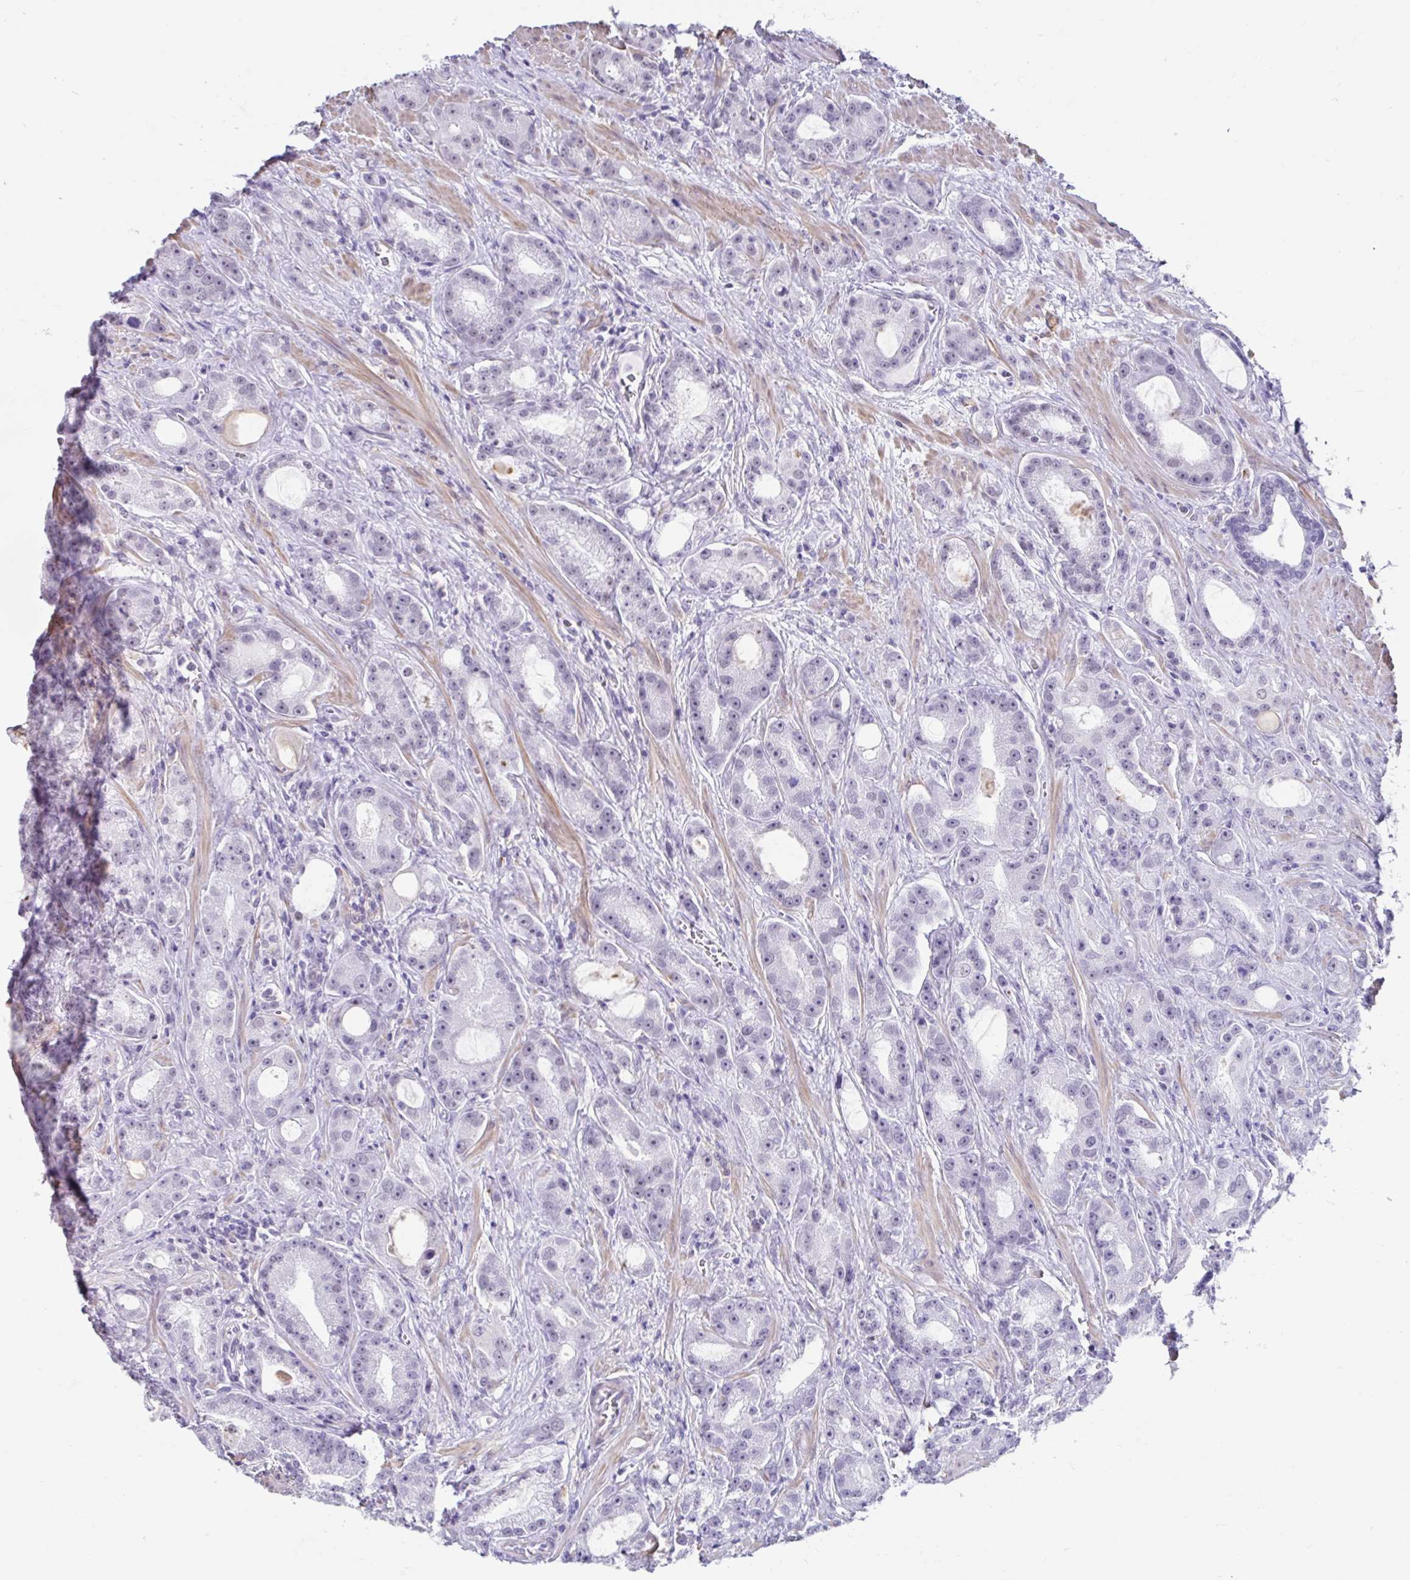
{"staining": {"intensity": "negative", "quantity": "none", "location": "none"}, "tissue": "prostate cancer", "cell_type": "Tumor cells", "image_type": "cancer", "snomed": [{"axis": "morphology", "description": "Adenocarcinoma, High grade"}, {"axis": "topography", "description": "Prostate"}], "caption": "Histopathology image shows no significant protein staining in tumor cells of prostate cancer (high-grade adenocarcinoma).", "gene": "DCAF17", "patient": {"sex": "male", "age": 65}}